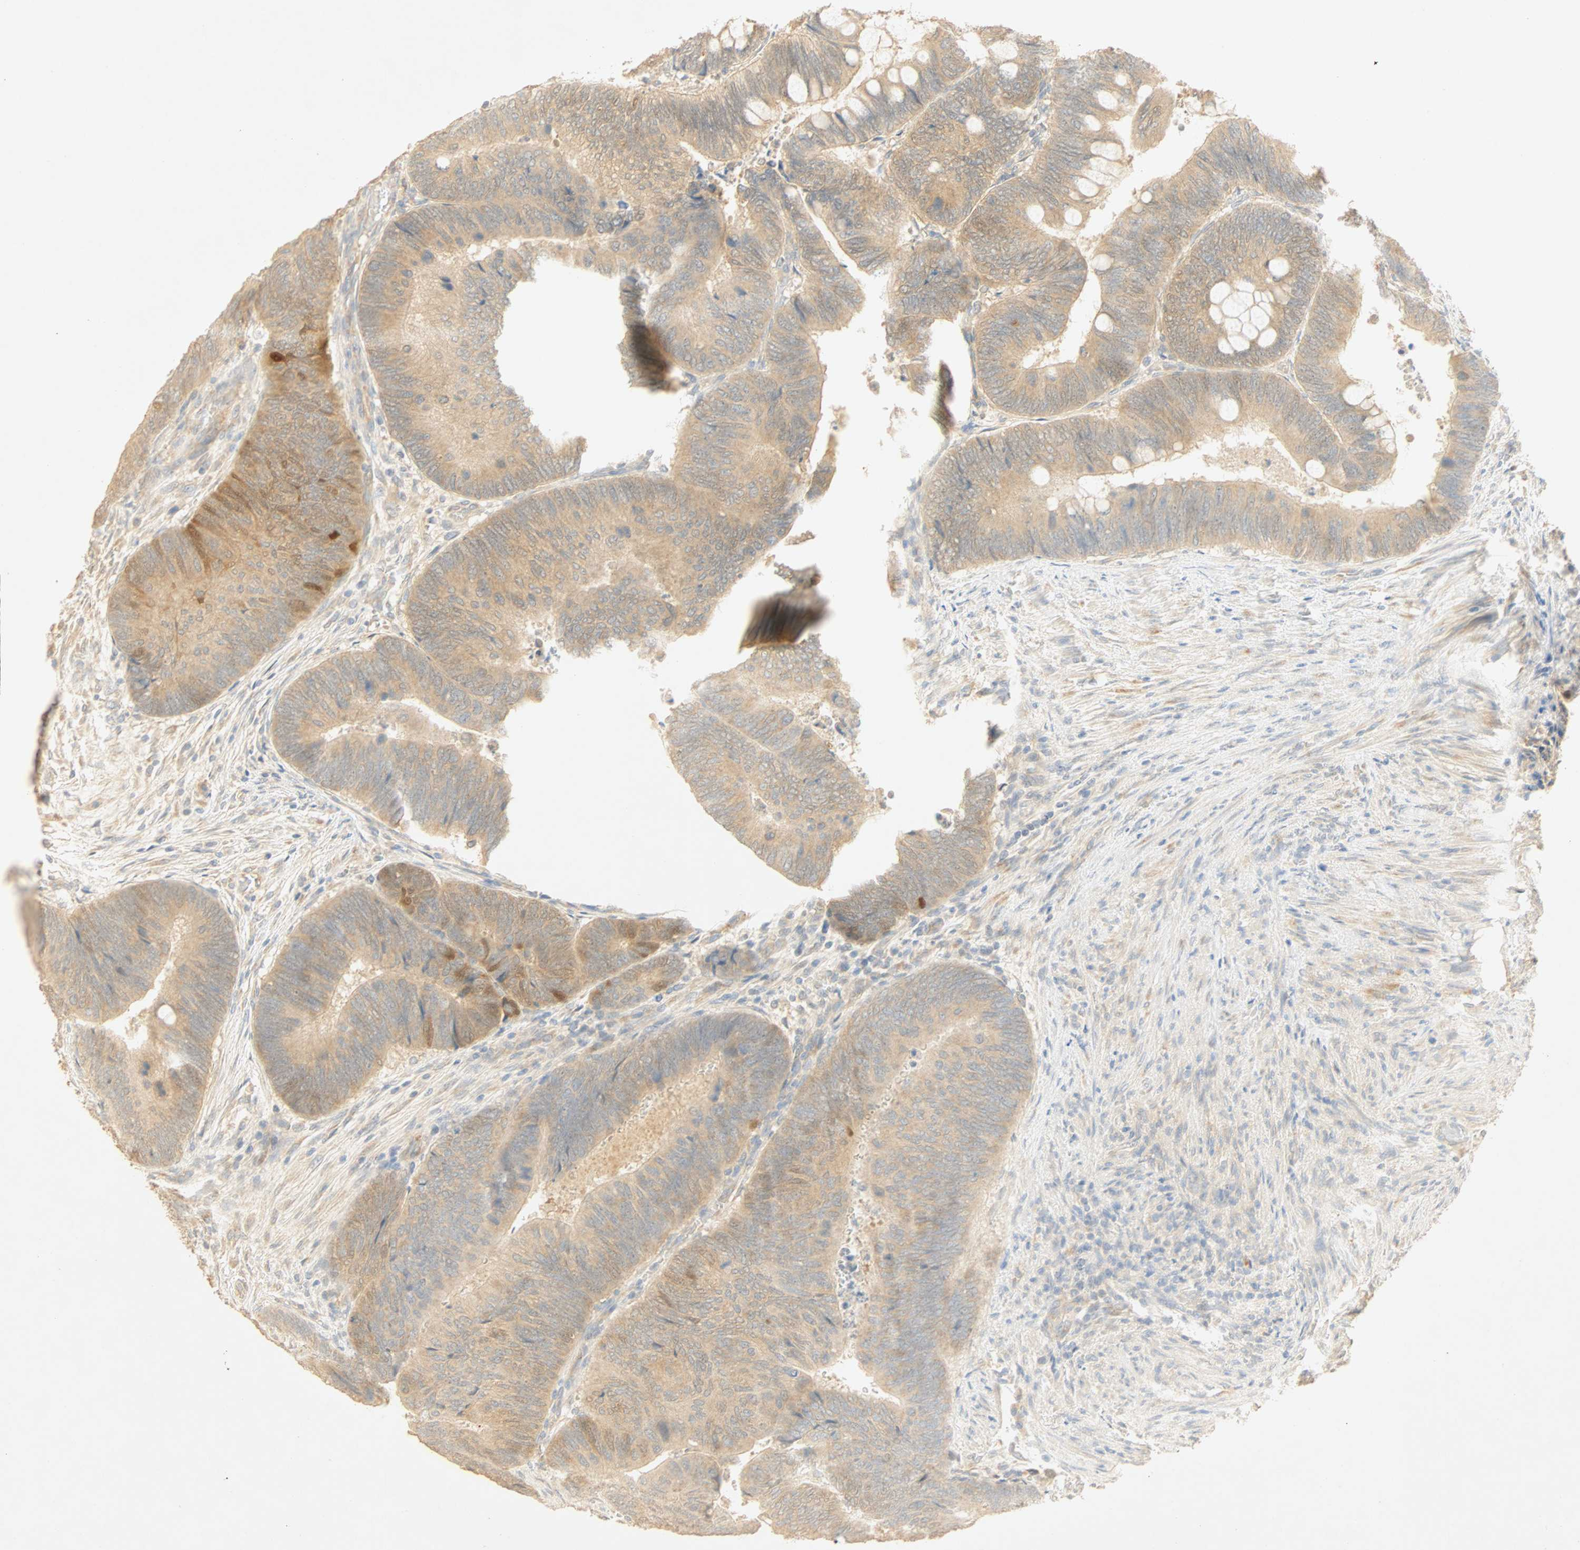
{"staining": {"intensity": "moderate", "quantity": ">75%", "location": "cytoplasmic/membranous"}, "tissue": "colorectal cancer", "cell_type": "Tumor cells", "image_type": "cancer", "snomed": [{"axis": "morphology", "description": "Normal tissue, NOS"}, {"axis": "morphology", "description": "Adenocarcinoma, NOS"}, {"axis": "topography", "description": "Rectum"}, {"axis": "topography", "description": "Peripheral nerve tissue"}], "caption": "Immunohistochemistry (IHC) of adenocarcinoma (colorectal) reveals medium levels of moderate cytoplasmic/membranous expression in about >75% of tumor cells.", "gene": "SELENBP1", "patient": {"sex": "male", "age": 92}}